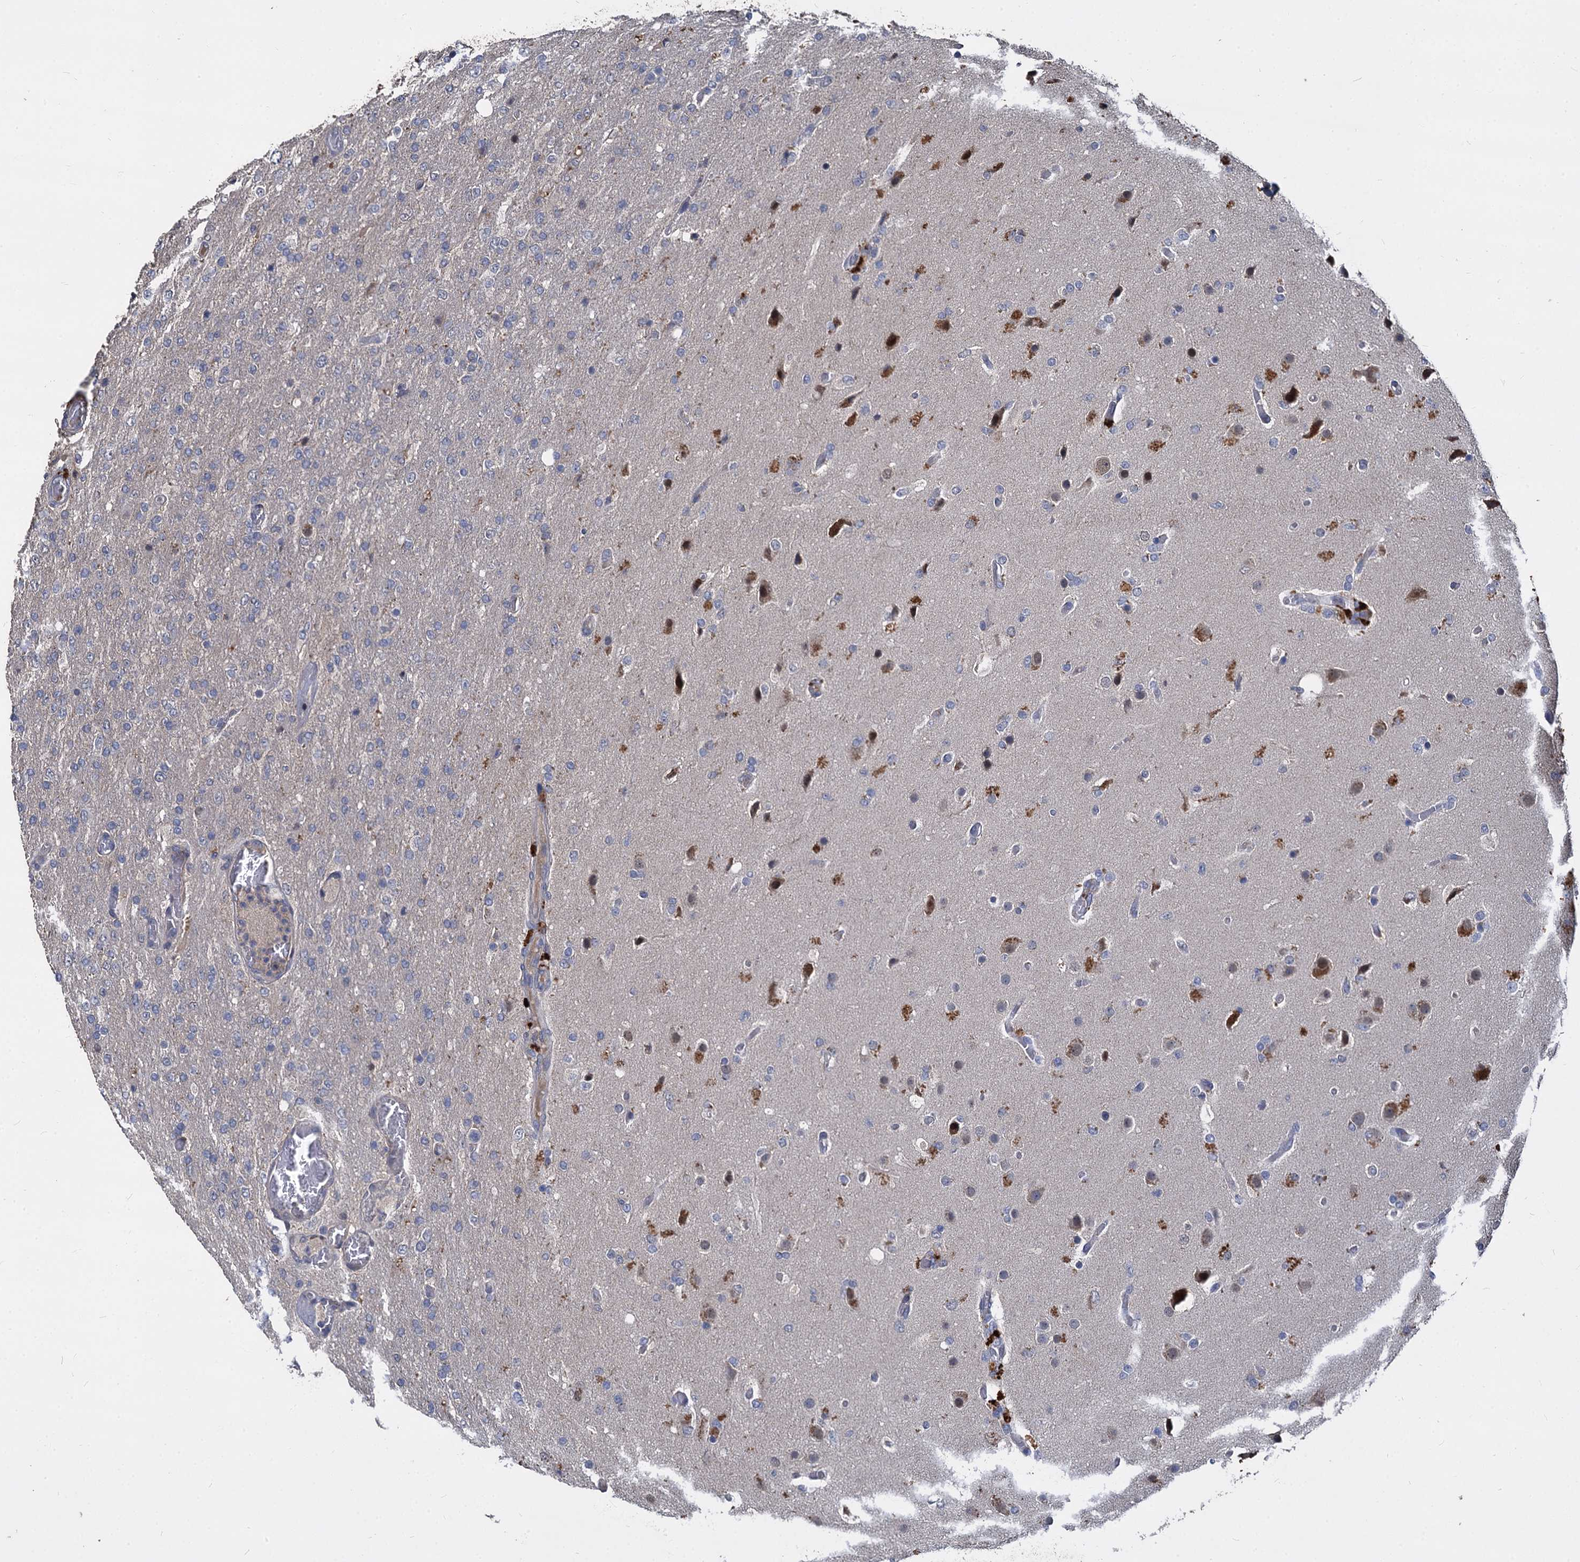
{"staining": {"intensity": "negative", "quantity": "none", "location": "none"}, "tissue": "glioma", "cell_type": "Tumor cells", "image_type": "cancer", "snomed": [{"axis": "morphology", "description": "Glioma, malignant, High grade"}, {"axis": "topography", "description": "Brain"}], "caption": "IHC histopathology image of neoplastic tissue: human malignant high-grade glioma stained with DAB reveals no significant protein staining in tumor cells.", "gene": "CCDC184", "patient": {"sex": "female", "age": 74}}